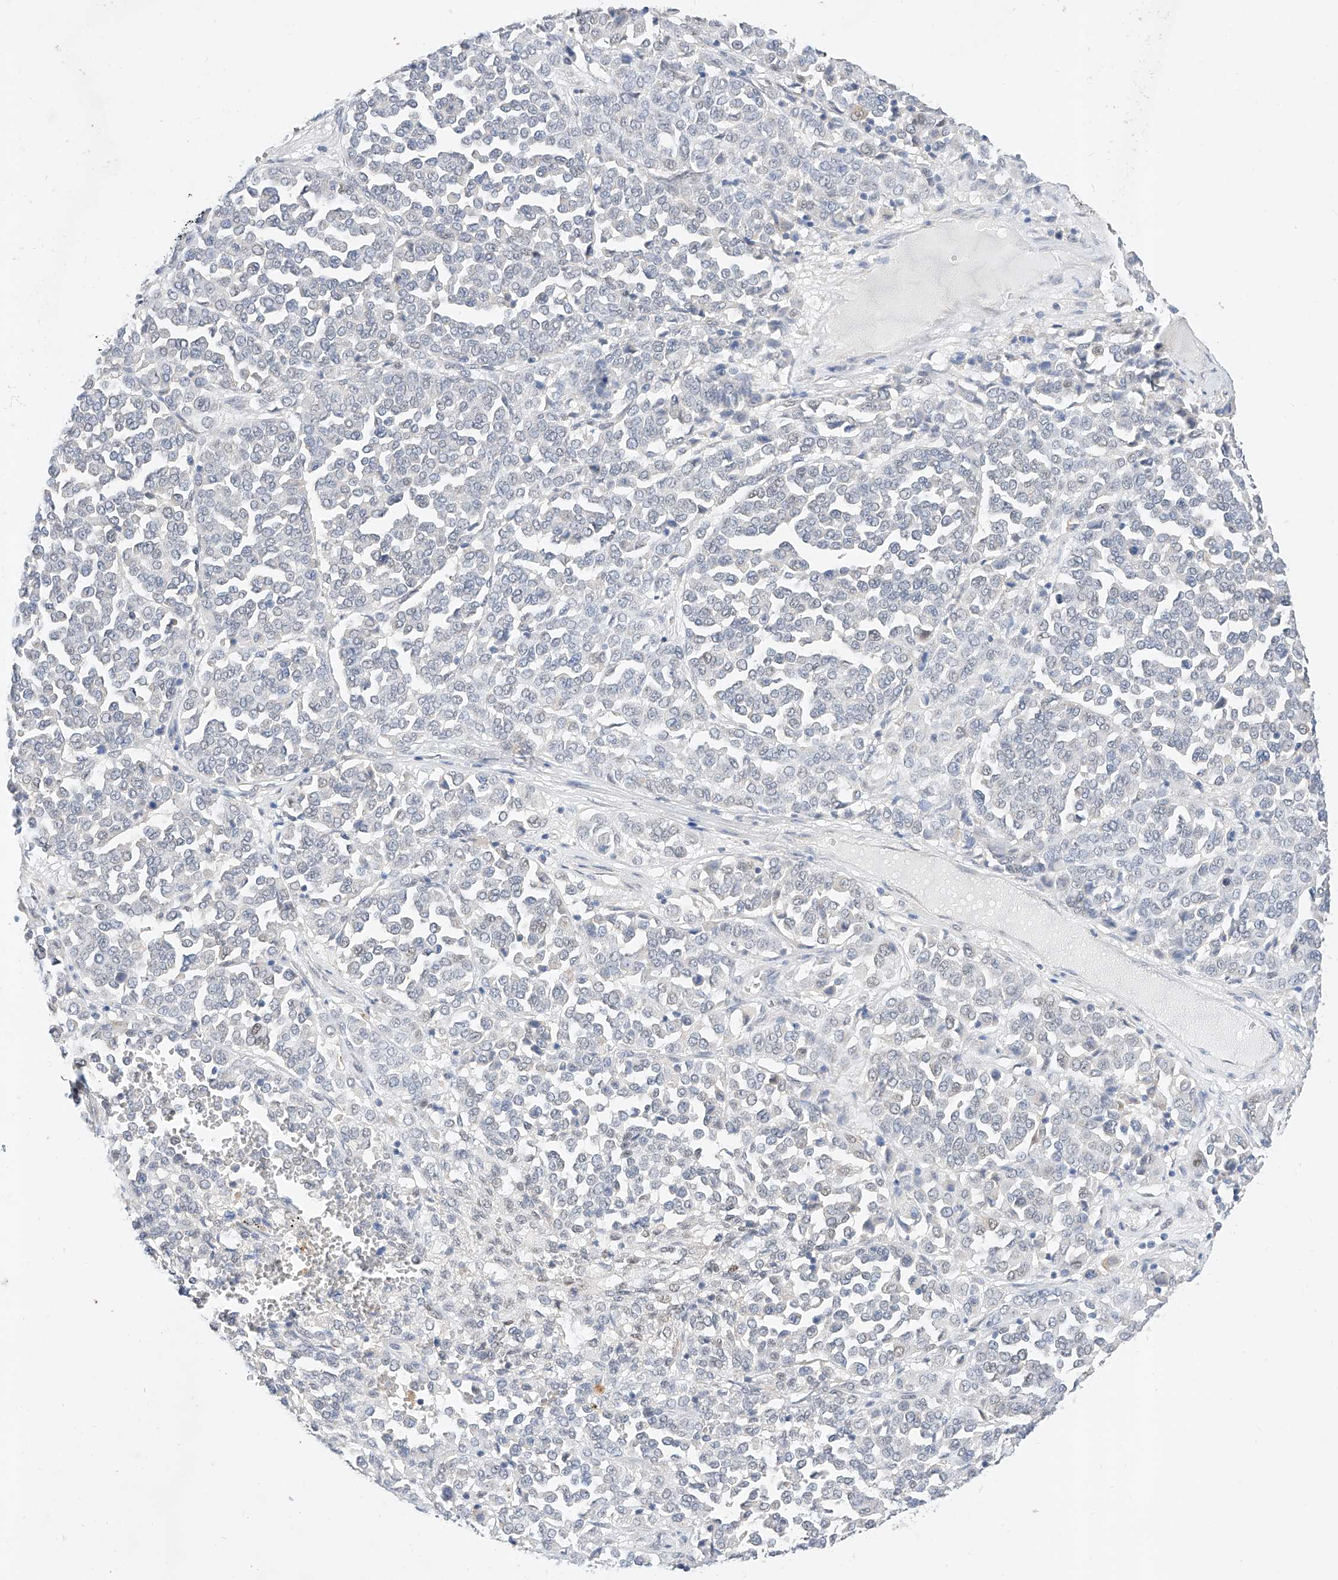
{"staining": {"intensity": "negative", "quantity": "none", "location": "none"}, "tissue": "melanoma", "cell_type": "Tumor cells", "image_type": "cancer", "snomed": [{"axis": "morphology", "description": "Malignant melanoma, Metastatic site"}, {"axis": "topography", "description": "Pancreas"}], "caption": "Melanoma was stained to show a protein in brown. There is no significant staining in tumor cells.", "gene": "KCNJ1", "patient": {"sex": "female", "age": 30}}